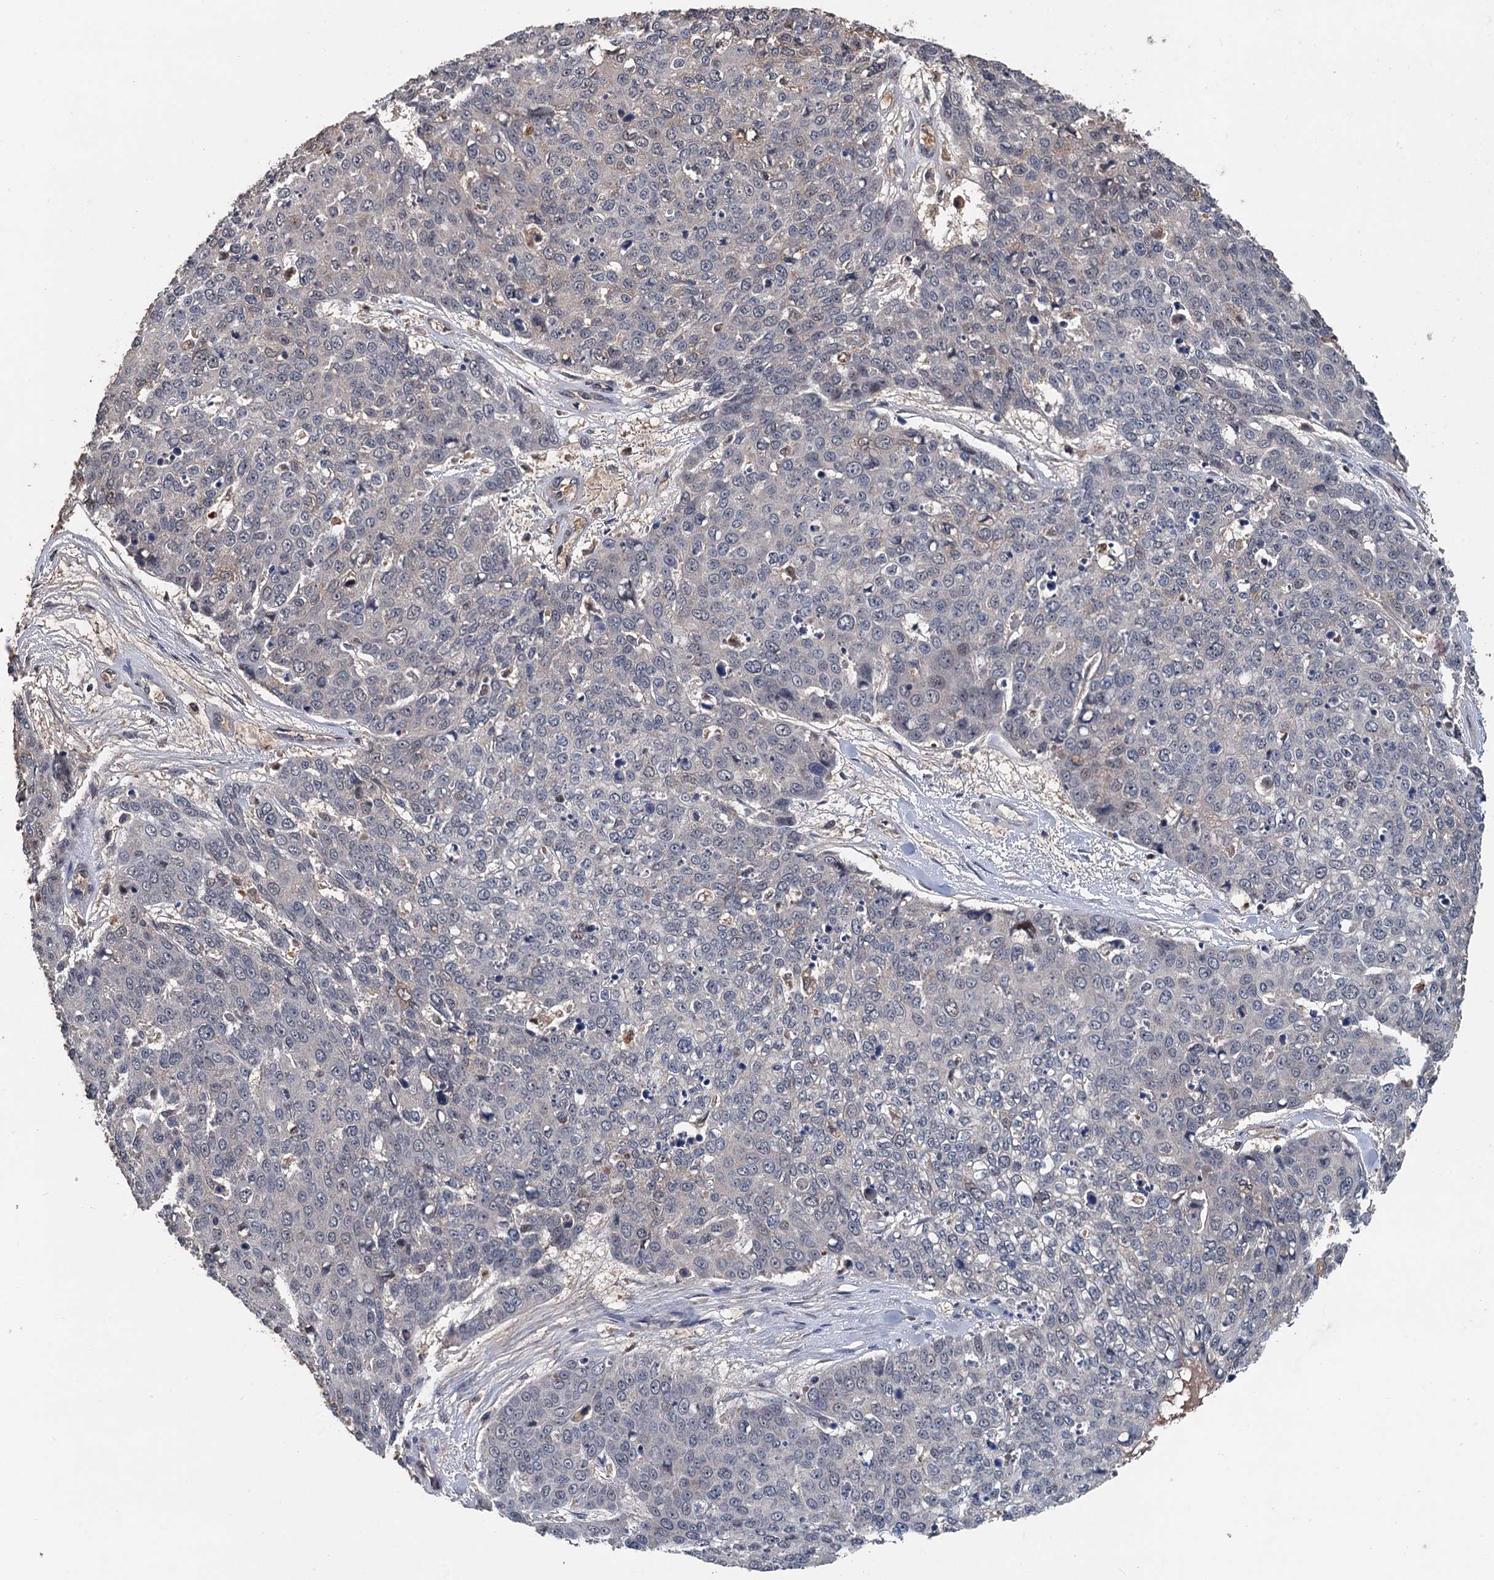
{"staining": {"intensity": "negative", "quantity": "none", "location": "none"}, "tissue": "skin cancer", "cell_type": "Tumor cells", "image_type": "cancer", "snomed": [{"axis": "morphology", "description": "Squamous cell carcinoma, NOS"}, {"axis": "topography", "description": "Skin"}], "caption": "This is a photomicrograph of IHC staining of squamous cell carcinoma (skin), which shows no staining in tumor cells.", "gene": "ZNF438", "patient": {"sex": "male", "age": 71}}